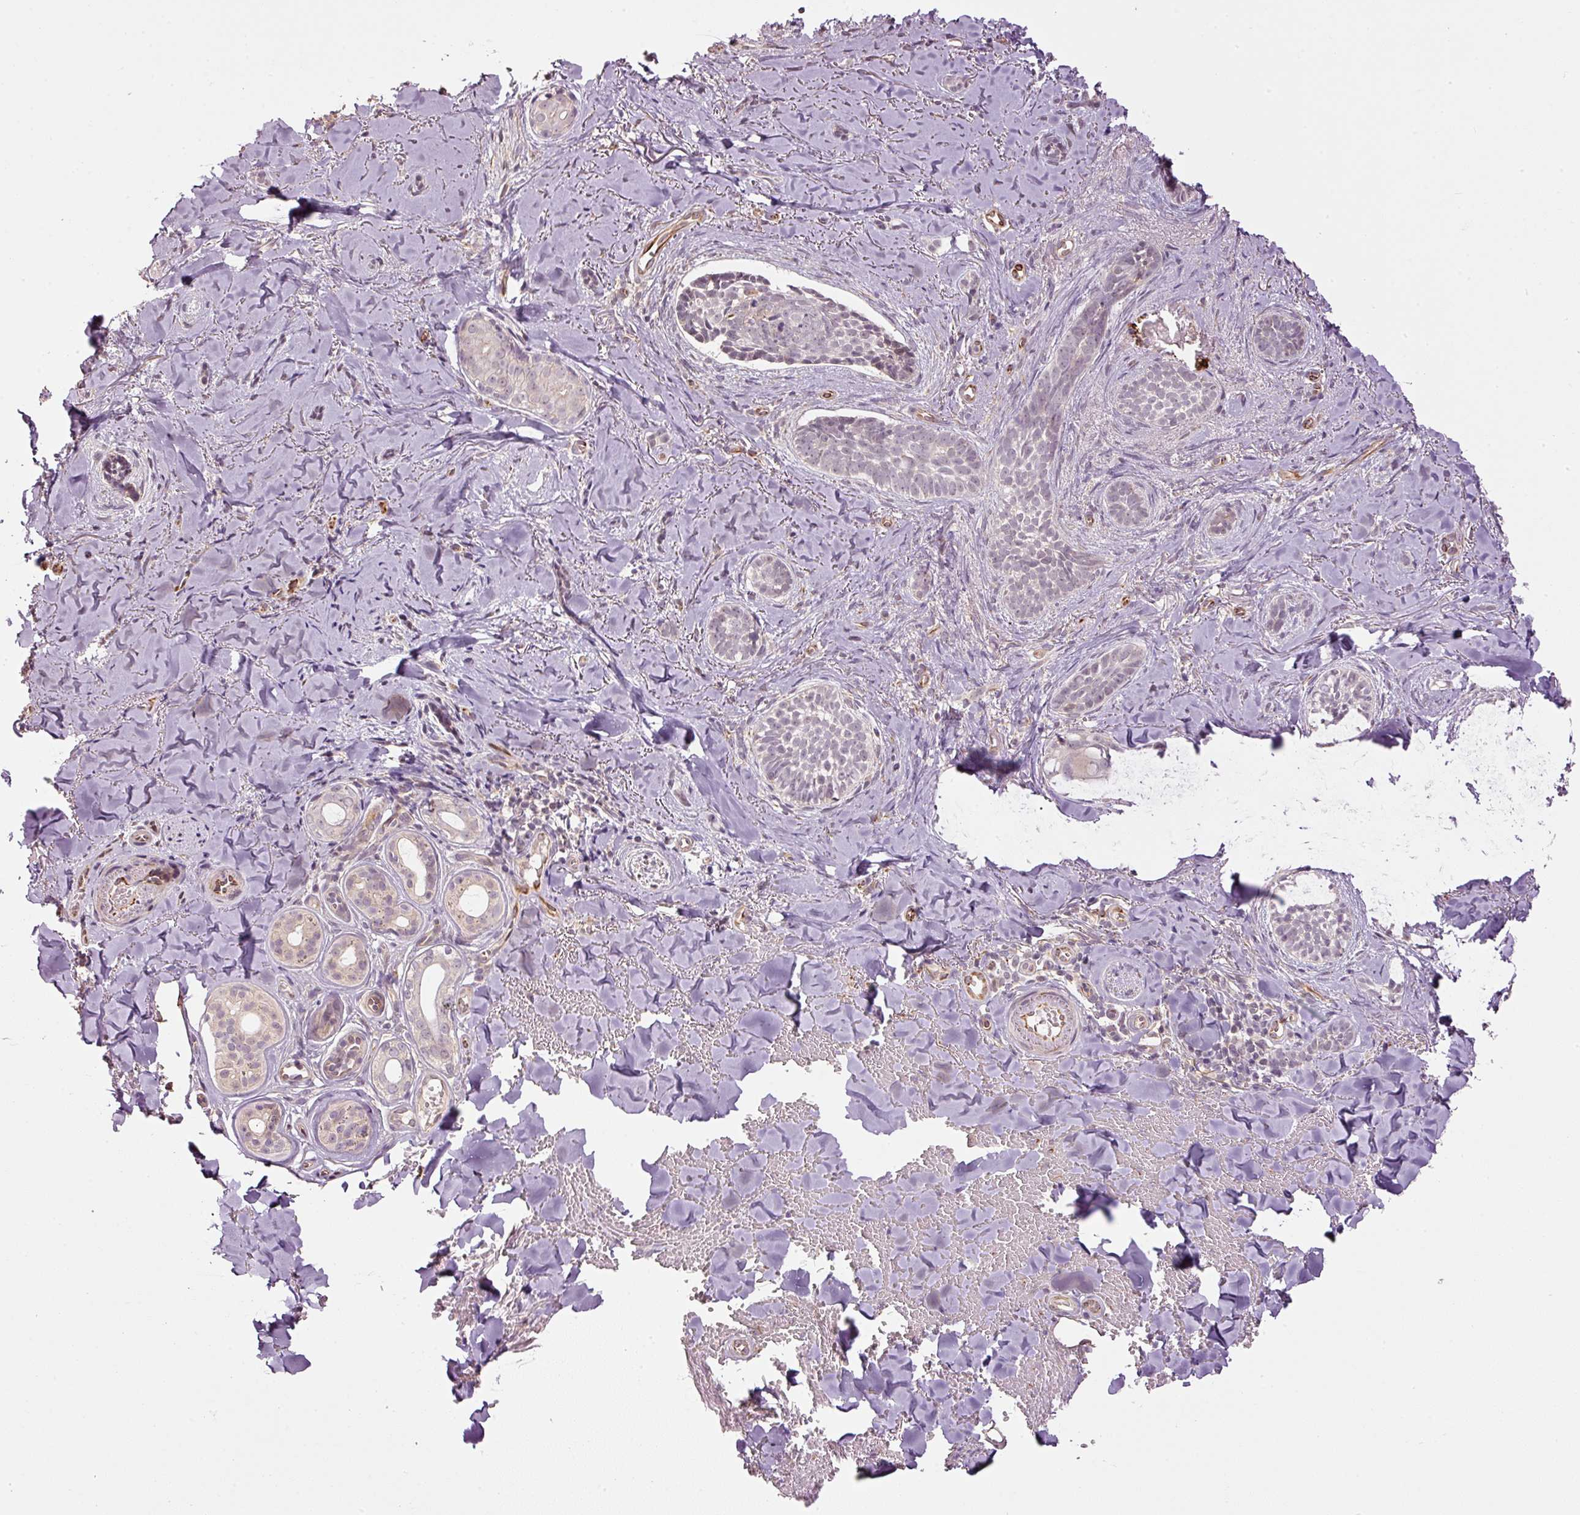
{"staining": {"intensity": "negative", "quantity": "none", "location": "none"}, "tissue": "skin cancer", "cell_type": "Tumor cells", "image_type": "cancer", "snomed": [{"axis": "morphology", "description": "Basal cell carcinoma"}, {"axis": "topography", "description": "Skin"}], "caption": "Skin basal cell carcinoma stained for a protein using IHC reveals no staining tumor cells.", "gene": "CDC20B", "patient": {"sex": "female", "age": 55}}